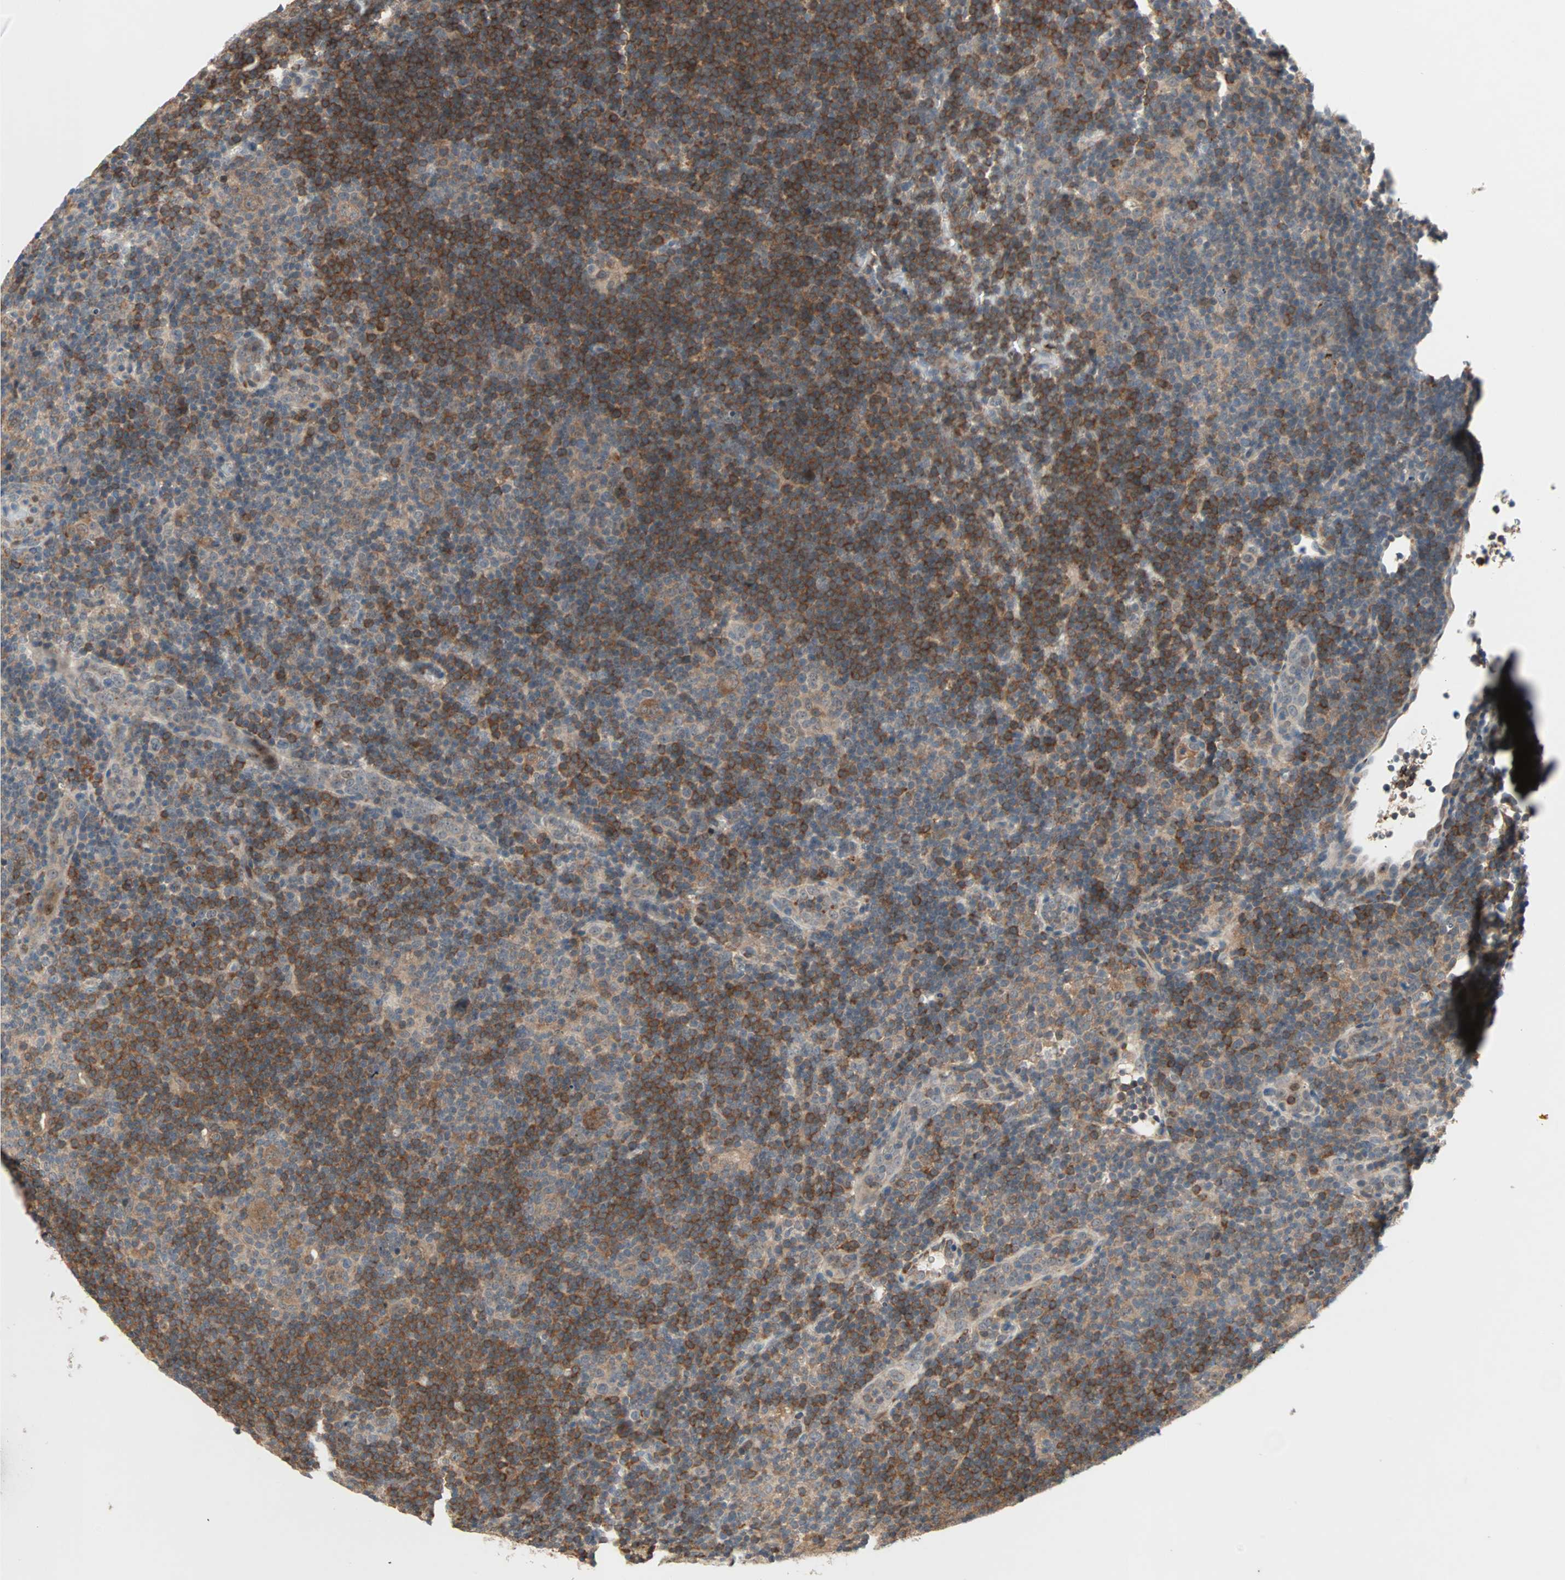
{"staining": {"intensity": "moderate", "quantity": "25%-75%", "location": "cytoplasmic/membranous"}, "tissue": "lymphoma", "cell_type": "Tumor cells", "image_type": "cancer", "snomed": [{"axis": "morphology", "description": "Hodgkin's disease, NOS"}, {"axis": "topography", "description": "Lymph node"}], "caption": "Moderate cytoplasmic/membranous positivity is present in about 25%-75% of tumor cells in lymphoma.", "gene": "PROS1", "patient": {"sex": "female", "age": 57}}